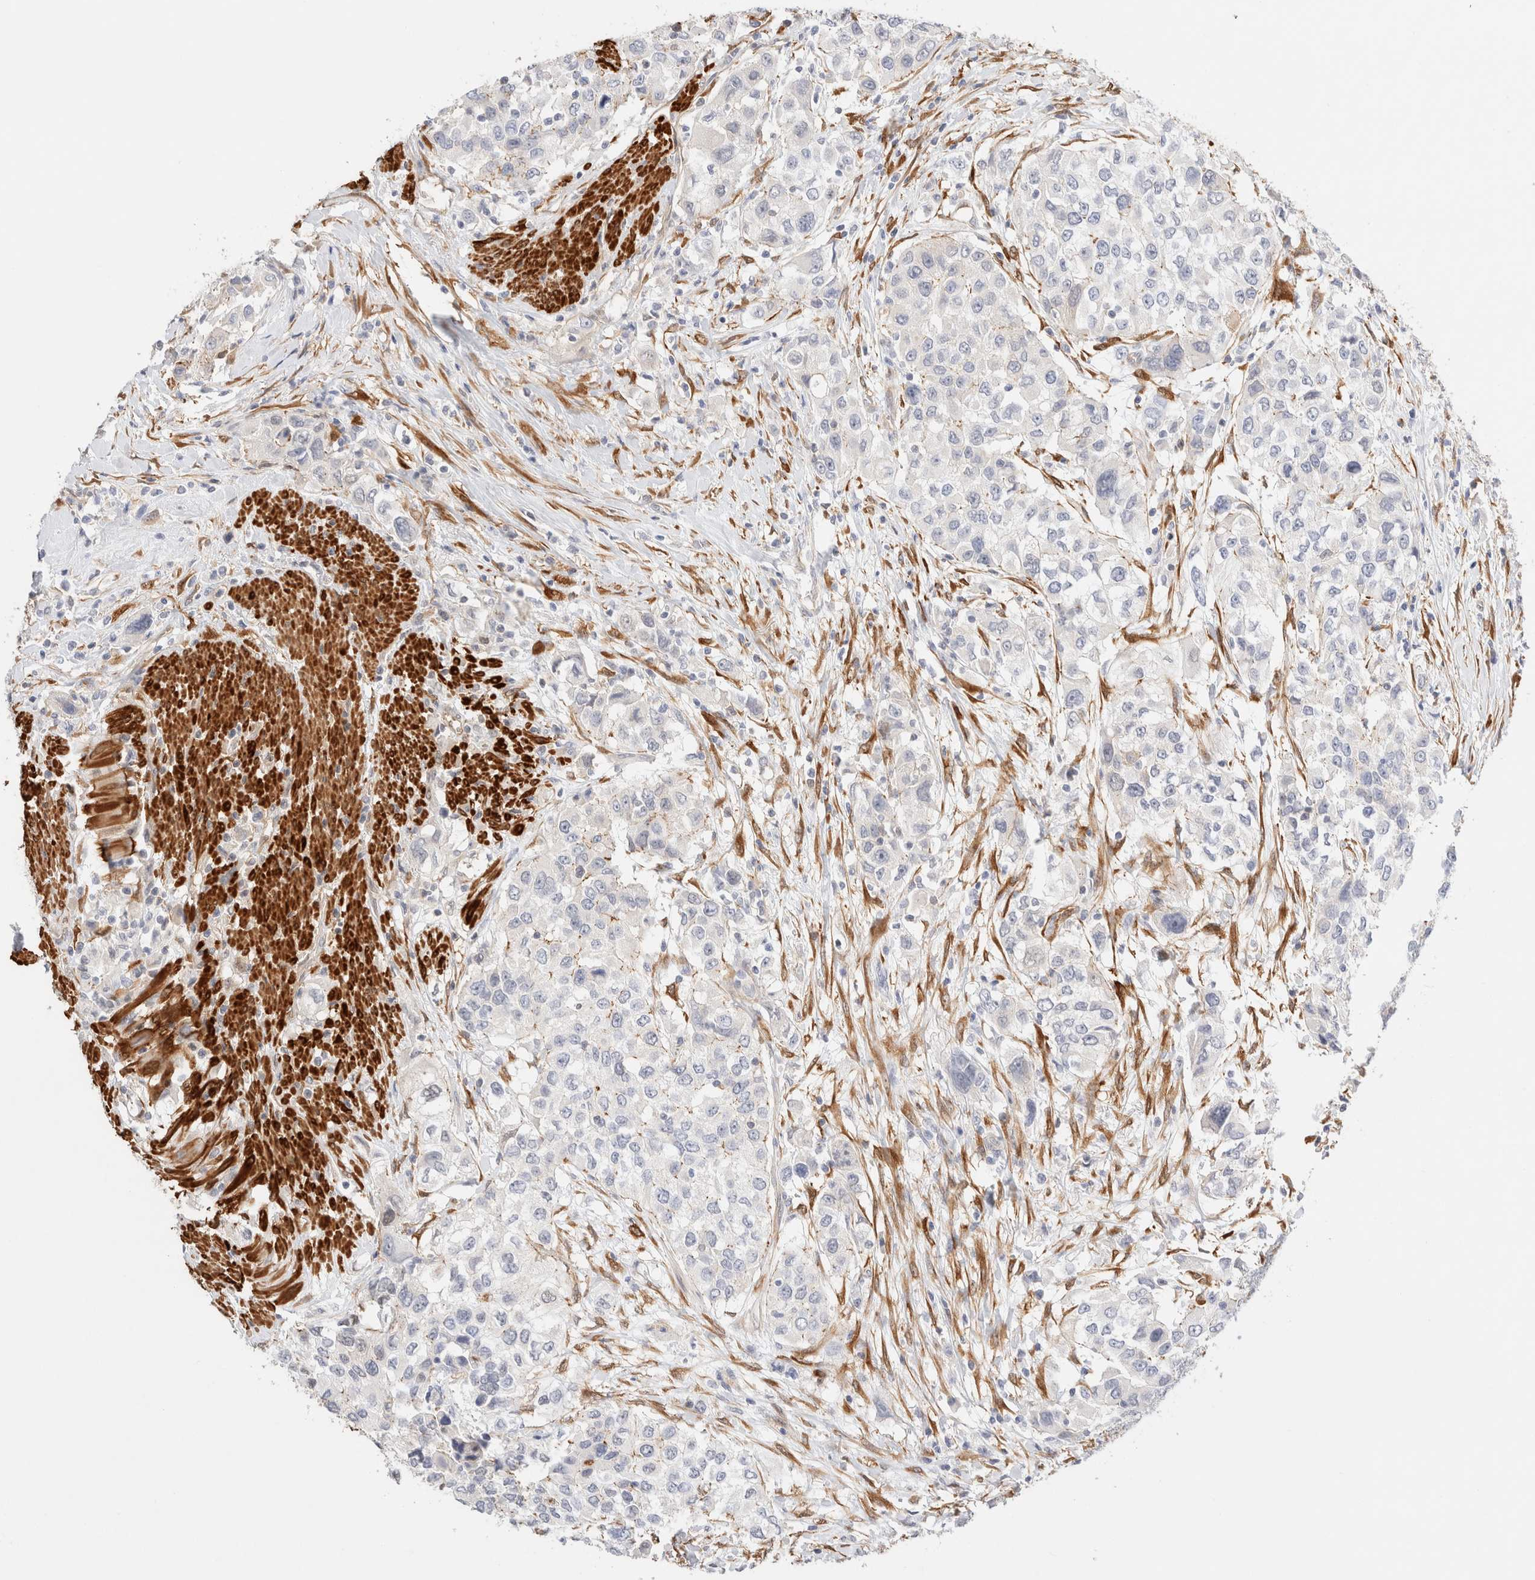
{"staining": {"intensity": "moderate", "quantity": "<25%", "location": "cytoplasmic/membranous"}, "tissue": "urothelial cancer", "cell_type": "Tumor cells", "image_type": "cancer", "snomed": [{"axis": "morphology", "description": "Urothelial carcinoma, High grade"}, {"axis": "topography", "description": "Urinary bladder"}], "caption": "Immunohistochemistry of urothelial carcinoma (high-grade) reveals low levels of moderate cytoplasmic/membranous staining in about <25% of tumor cells.", "gene": "LMCD1", "patient": {"sex": "female", "age": 80}}